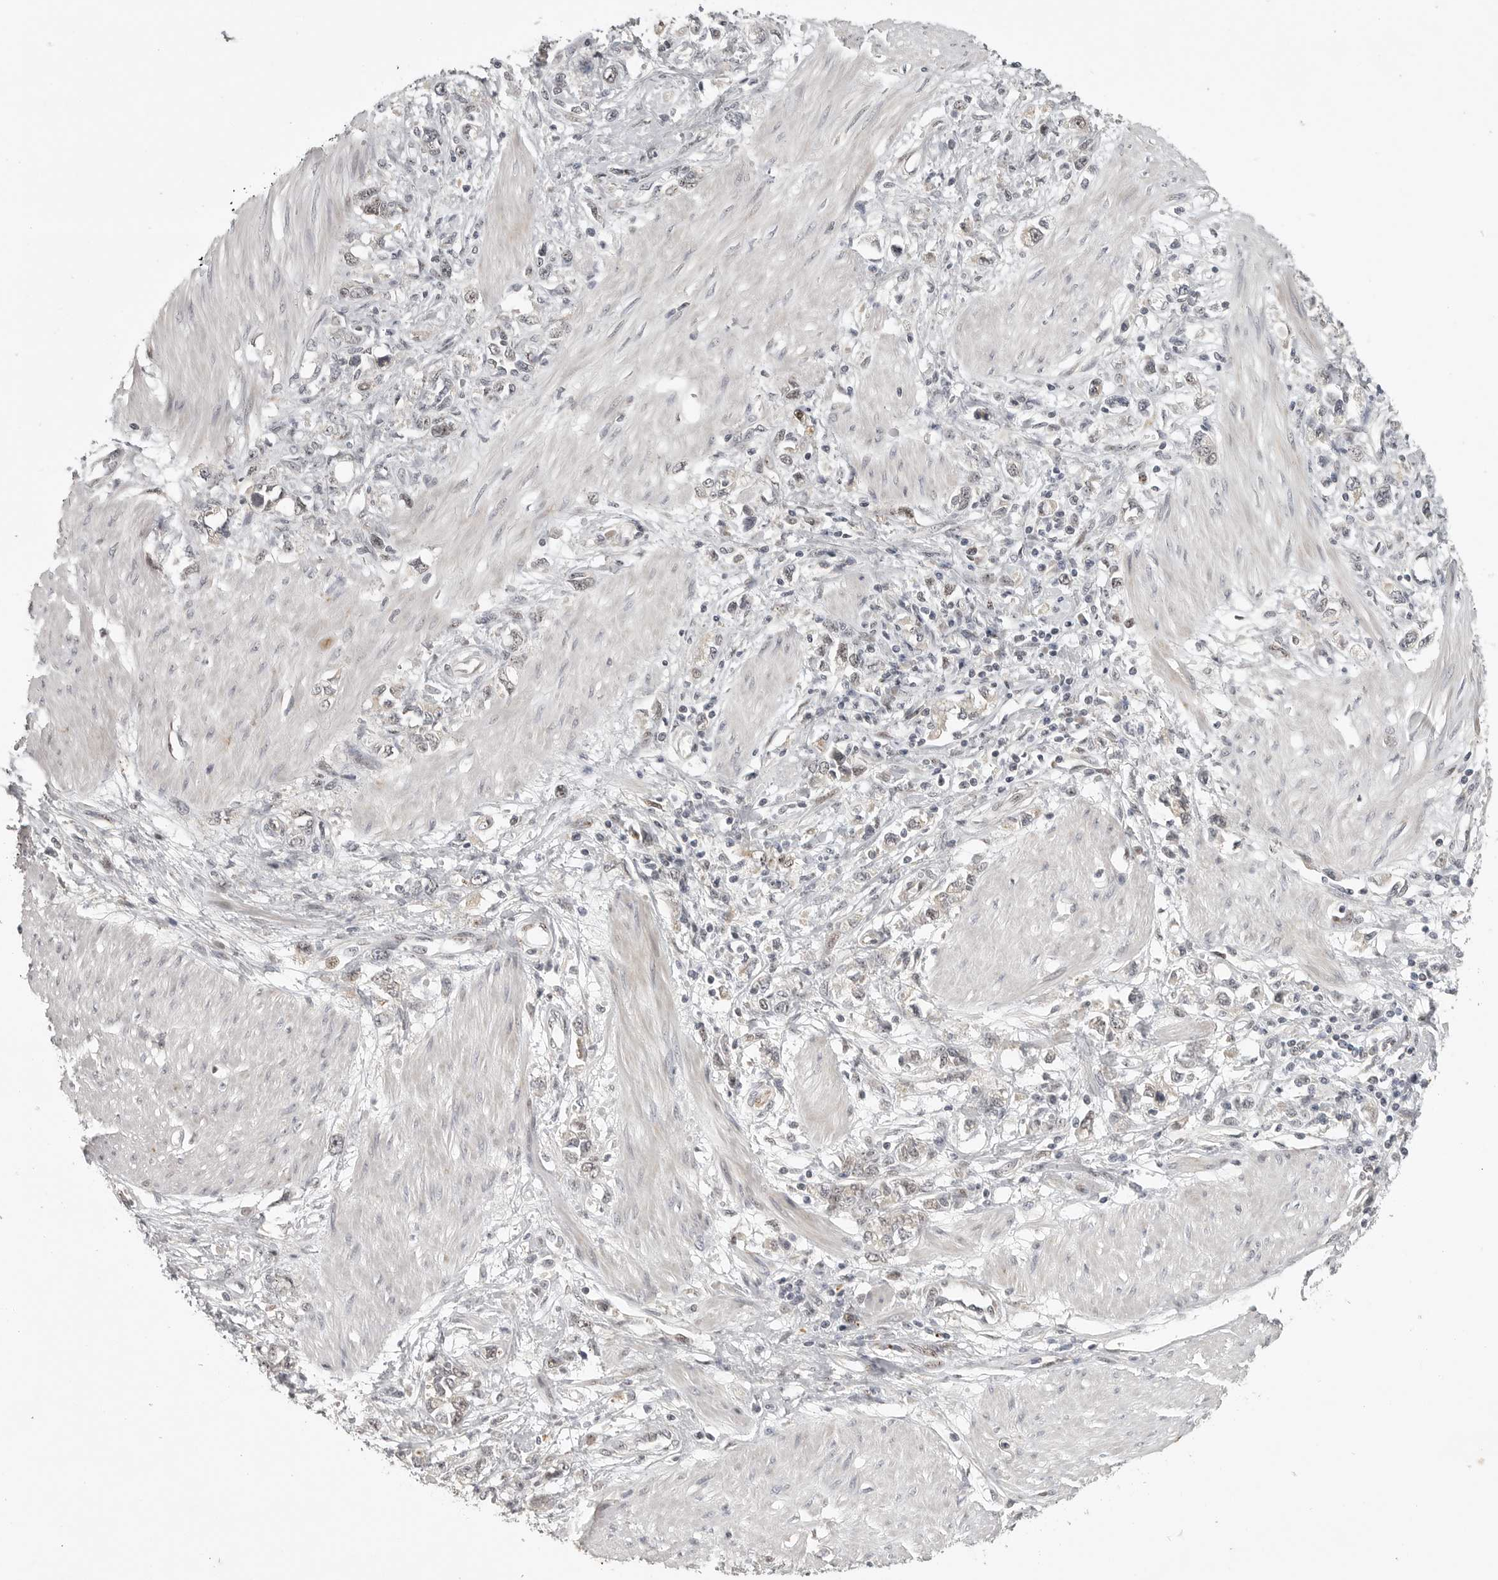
{"staining": {"intensity": "weak", "quantity": "<25%", "location": "nuclear"}, "tissue": "stomach cancer", "cell_type": "Tumor cells", "image_type": "cancer", "snomed": [{"axis": "morphology", "description": "Adenocarcinoma, NOS"}, {"axis": "topography", "description": "Stomach"}], "caption": "IHC of stomach cancer (adenocarcinoma) demonstrates no positivity in tumor cells.", "gene": "POLE2", "patient": {"sex": "female", "age": 76}}